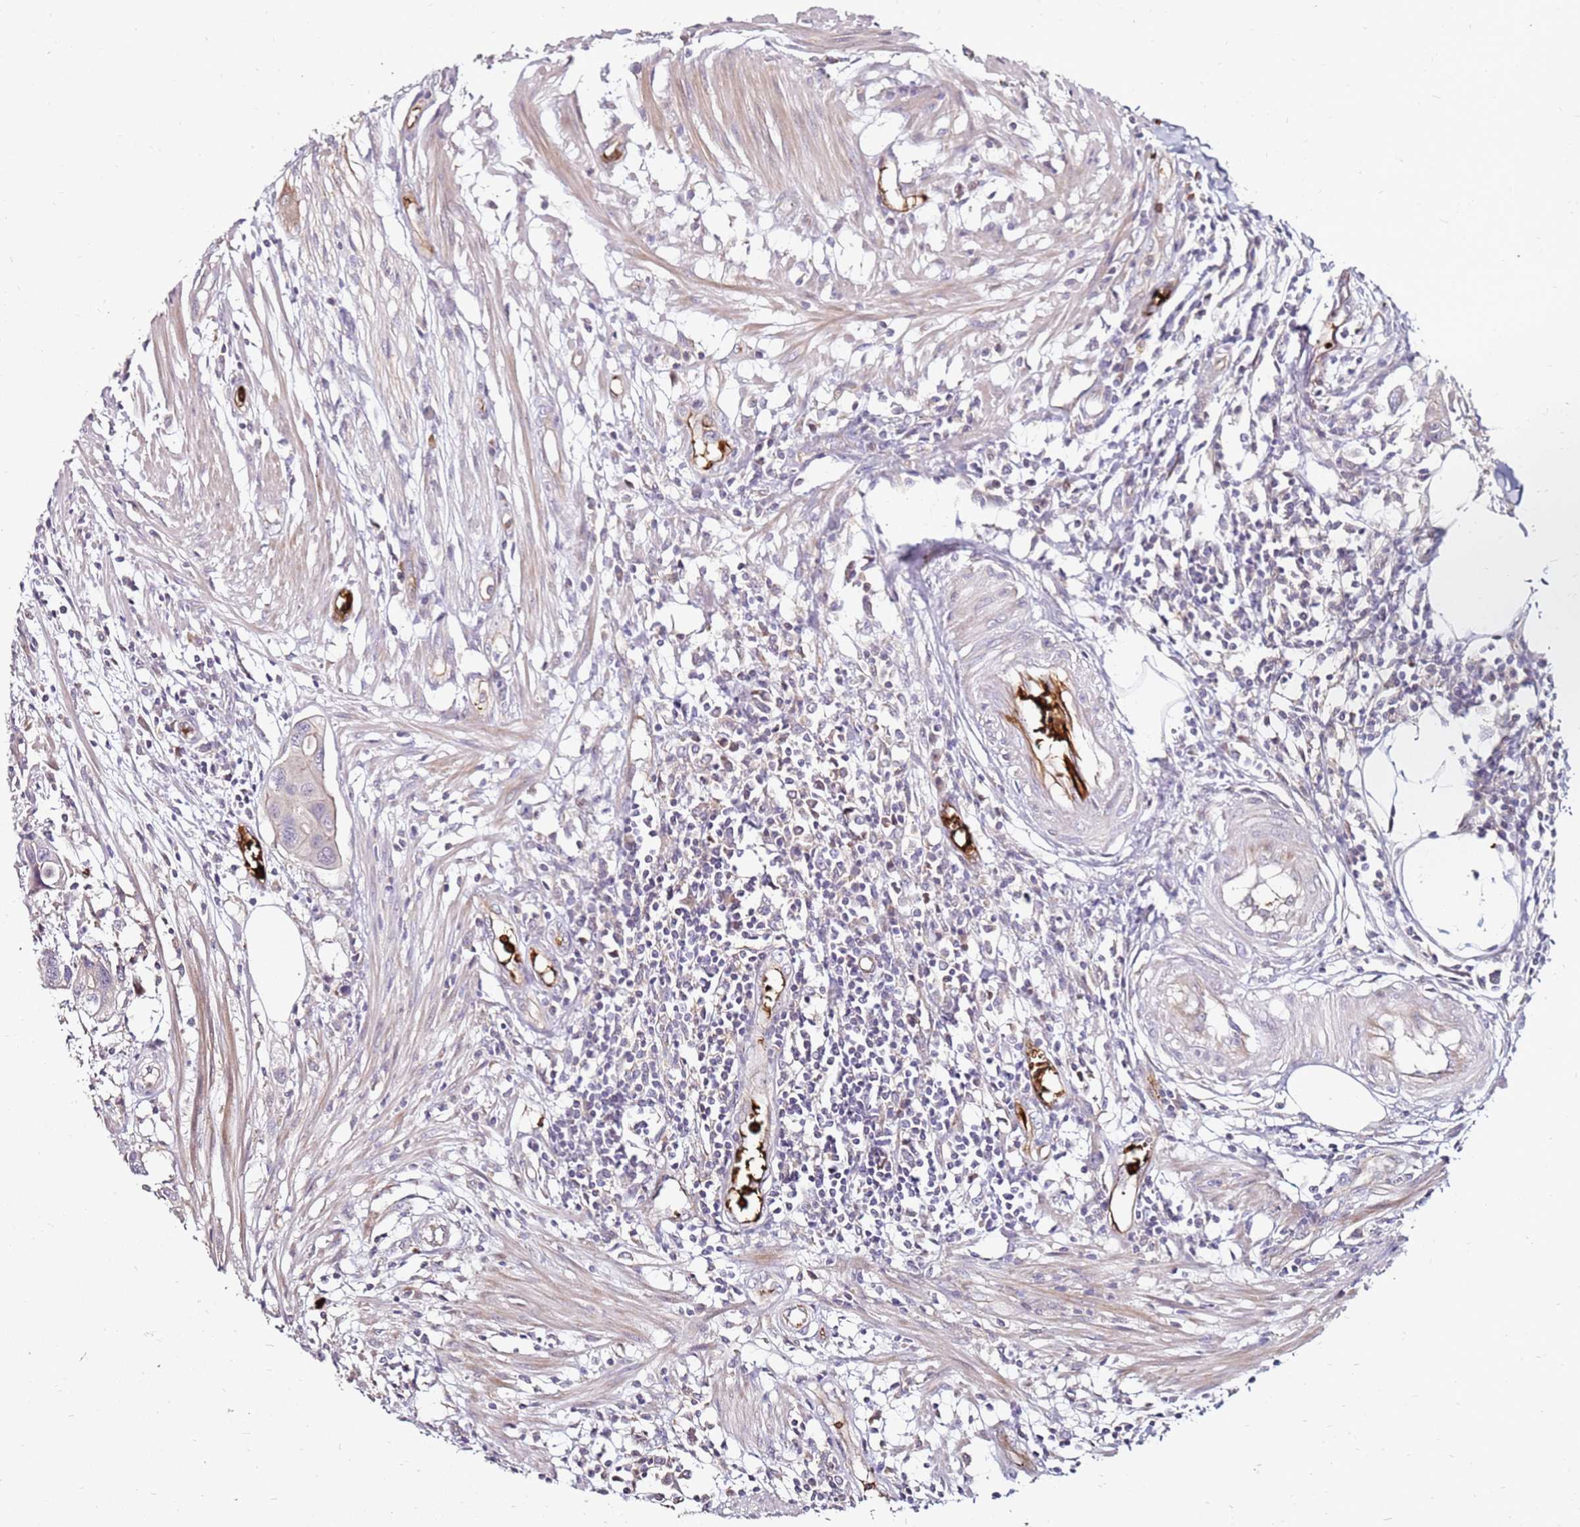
{"staining": {"intensity": "negative", "quantity": "none", "location": "none"}, "tissue": "colorectal cancer", "cell_type": "Tumor cells", "image_type": "cancer", "snomed": [{"axis": "morphology", "description": "Adenocarcinoma, NOS"}, {"axis": "topography", "description": "Colon"}], "caption": "Tumor cells show no significant staining in adenocarcinoma (colorectal).", "gene": "RNF11", "patient": {"sex": "male", "age": 77}}